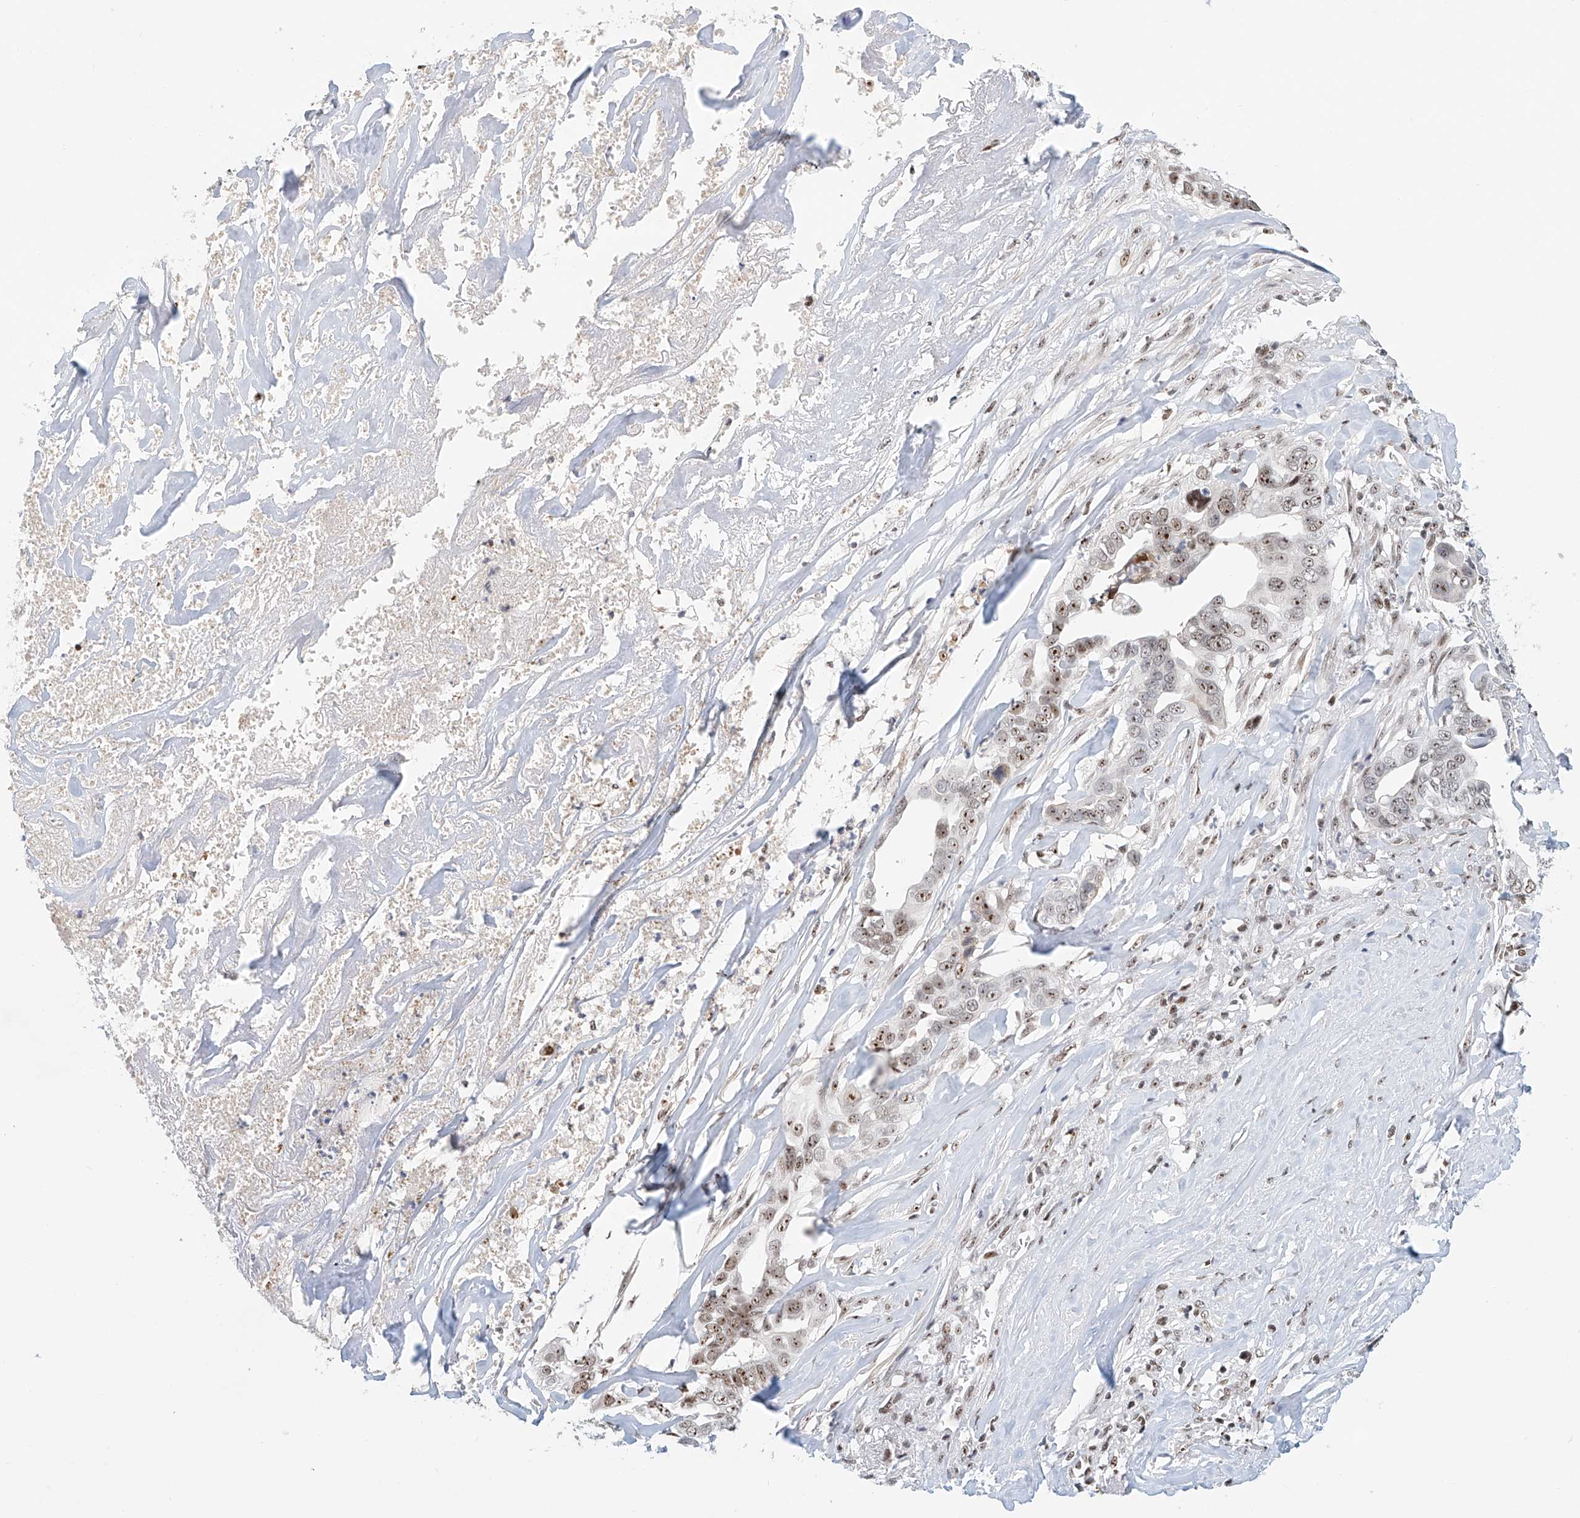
{"staining": {"intensity": "moderate", "quantity": ">75%", "location": "nuclear"}, "tissue": "liver cancer", "cell_type": "Tumor cells", "image_type": "cancer", "snomed": [{"axis": "morphology", "description": "Cholangiocarcinoma"}, {"axis": "topography", "description": "Liver"}], "caption": "Protein staining of liver cancer (cholangiocarcinoma) tissue shows moderate nuclear expression in about >75% of tumor cells.", "gene": "PRUNE2", "patient": {"sex": "female", "age": 79}}